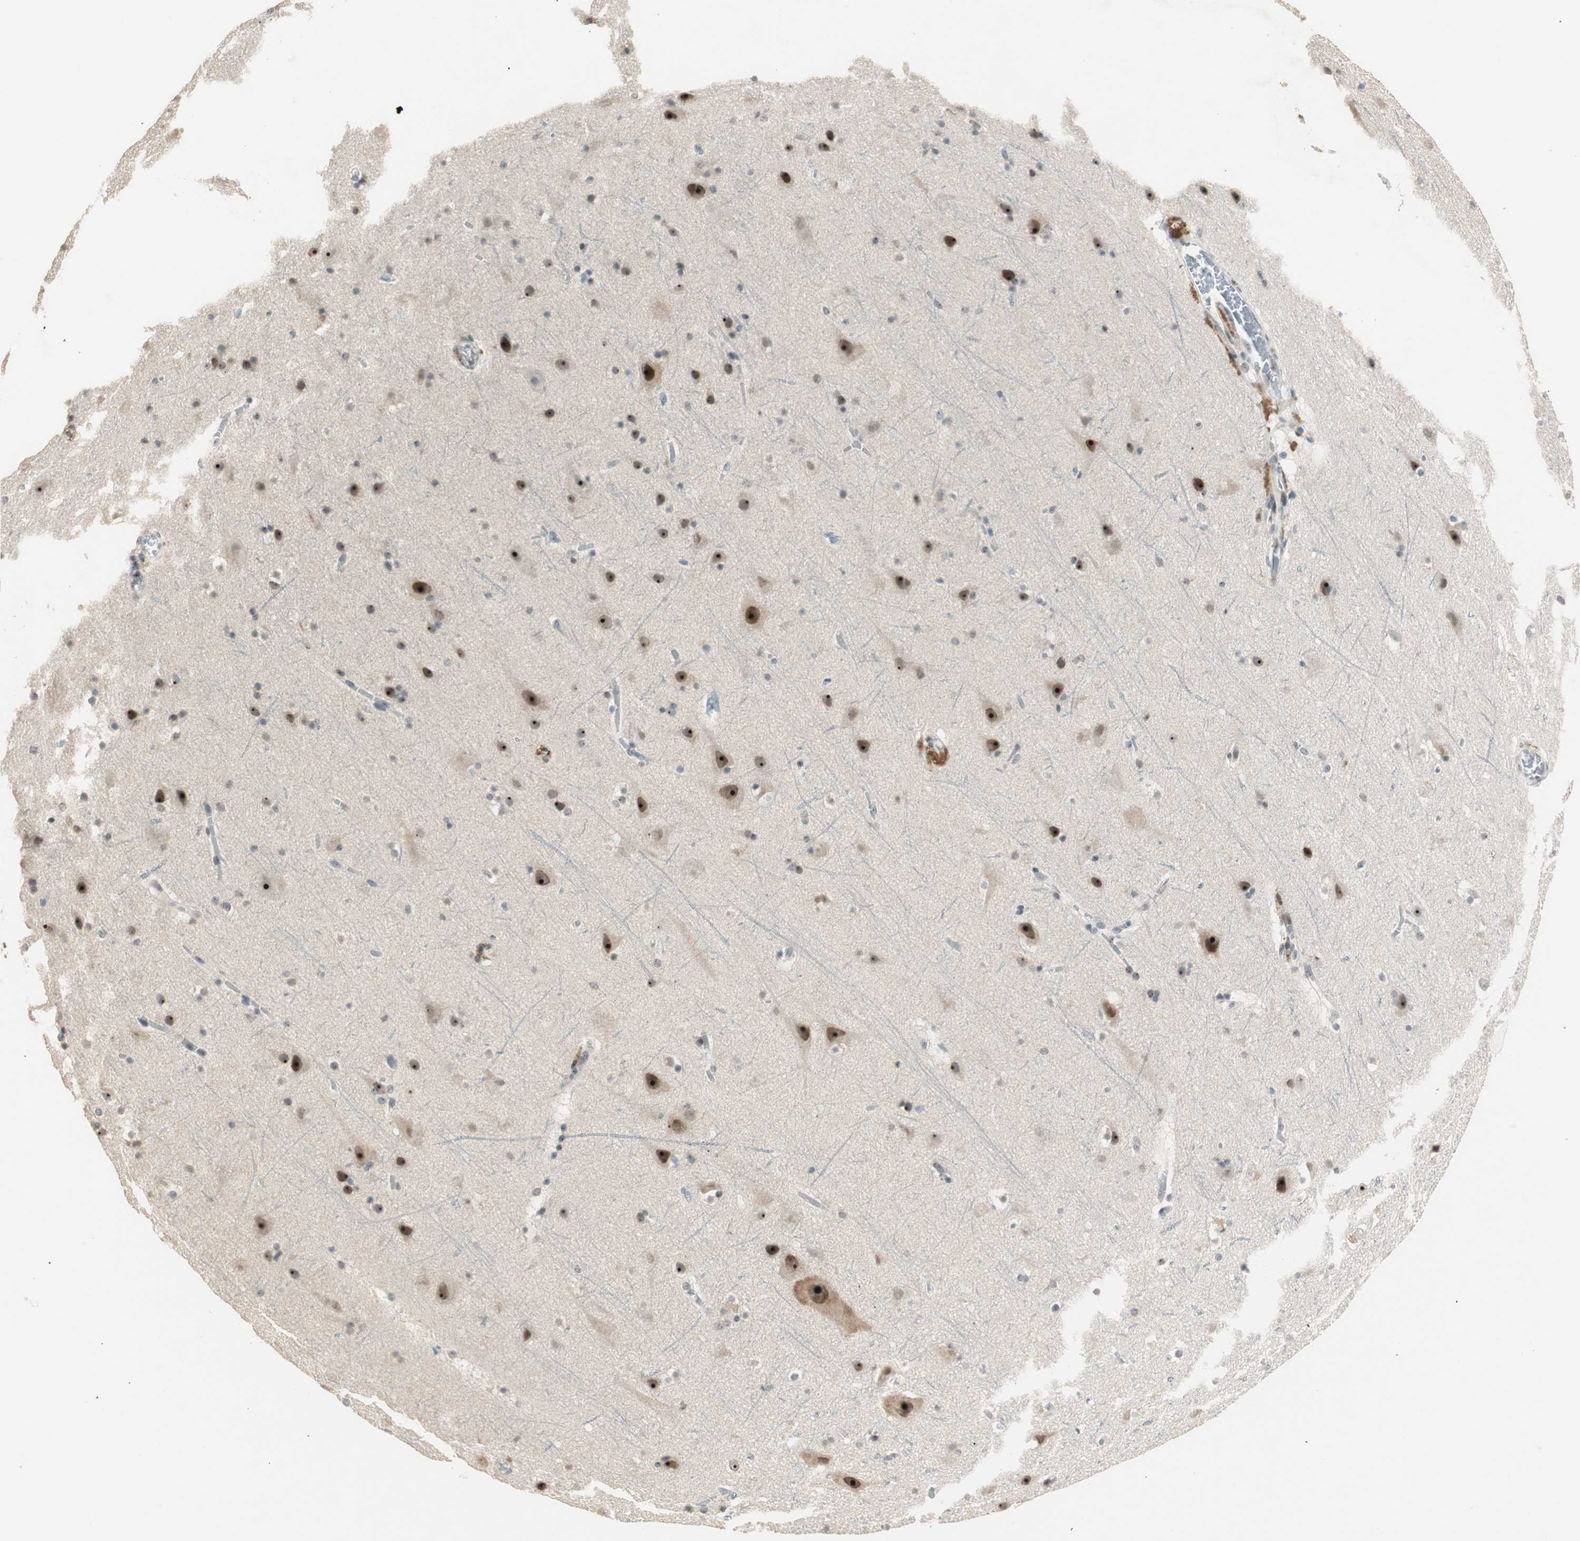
{"staining": {"intensity": "weak", "quantity": "<25%", "location": "nuclear"}, "tissue": "cerebral cortex", "cell_type": "Endothelial cells", "image_type": "normal", "snomed": [{"axis": "morphology", "description": "Normal tissue, NOS"}, {"axis": "topography", "description": "Cerebral cortex"}], "caption": "Immunohistochemical staining of benign cerebral cortex displays no significant positivity in endothelial cells. (DAB IHC visualized using brightfield microscopy, high magnification).", "gene": "ETV4", "patient": {"sex": "male", "age": 45}}